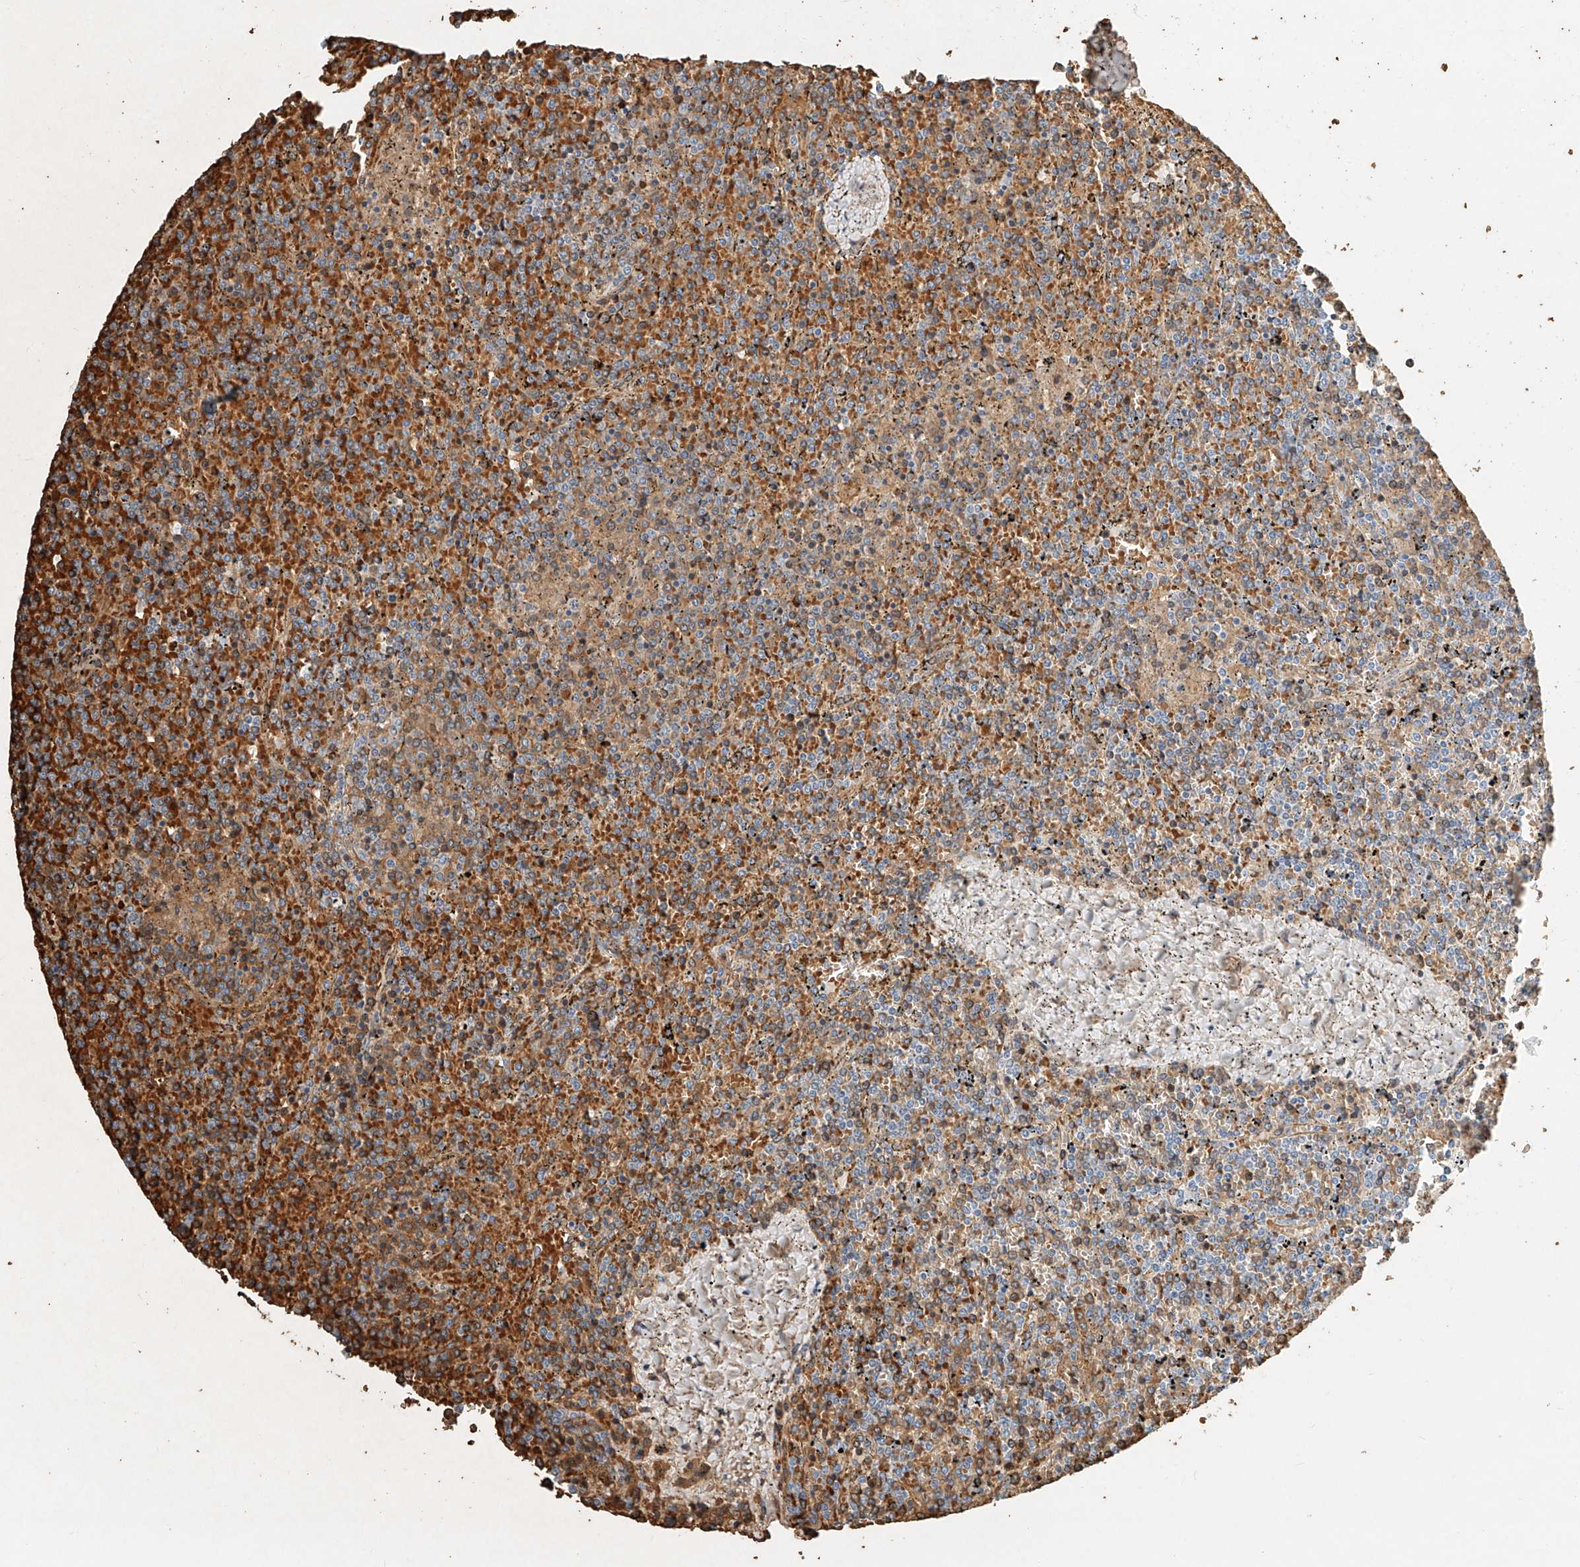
{"staining": {"intensity": "moderate", "quantity": "<25%", "location": "cytoplasmic/membranous"}, "tissue": "lymphoma", "cell_type": "Tumor cells", "image_type": "cancer", "snomed": [{"axis": "morphology", "description": "Malignant lymphoma, non-Hodgkin's type, Low grade"}, {"axis": "topography", "description": "Spleen"}], "caption": "A micrograph of malignant lymphoma, non-Hodgkin's type (low-grade) stained for a protein demonstrates moderate cytoplasmic/membranous brown staining in tumor cells. (DAB = brown stain, brightfield microscopy at high magnification).", "gene": "RCAN3", "patient": {"sex": "female", "age": 19}}